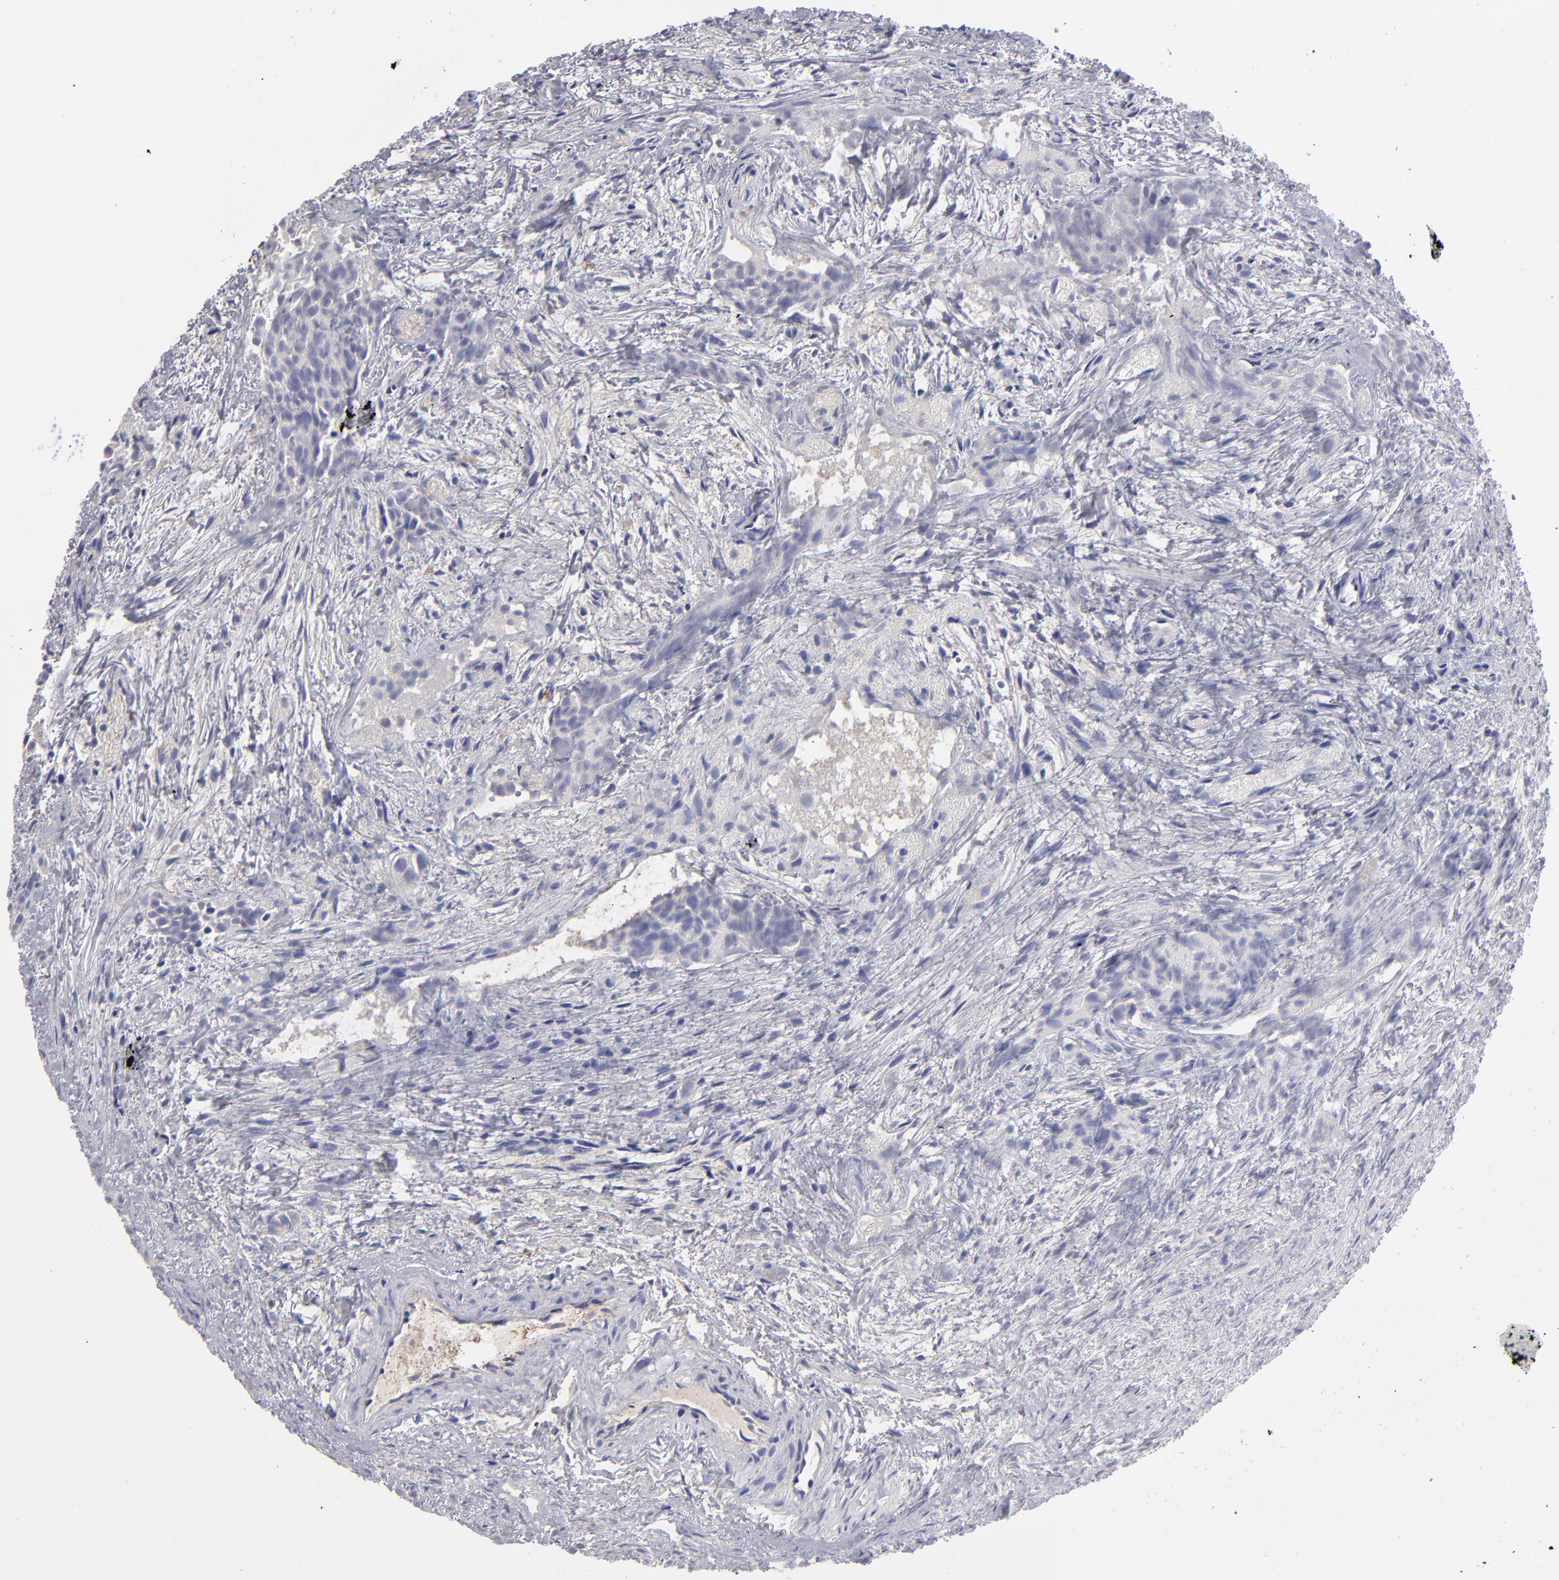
{"staining": {"intensity": "negative", "quantity": "none", "location": "none"}, "tissue": "urothelial cancer", "cell_type": "Tumor cells", "image_type": "cancer", "snomed": [{"axis": "morphology", "description": "Urothelial carcinoma, High grade"}, {"axis": "topography", "description": "Urinary bladder"}], "caption": "An immunohistochemistry micrograph of urothelial carcinoma (high-grade) is shown. There is no staining in tumor cells of urothelial carcinoma (high-grade).", "gene": "ABCC4", "patient": {"sex": "female", "age": 78}}